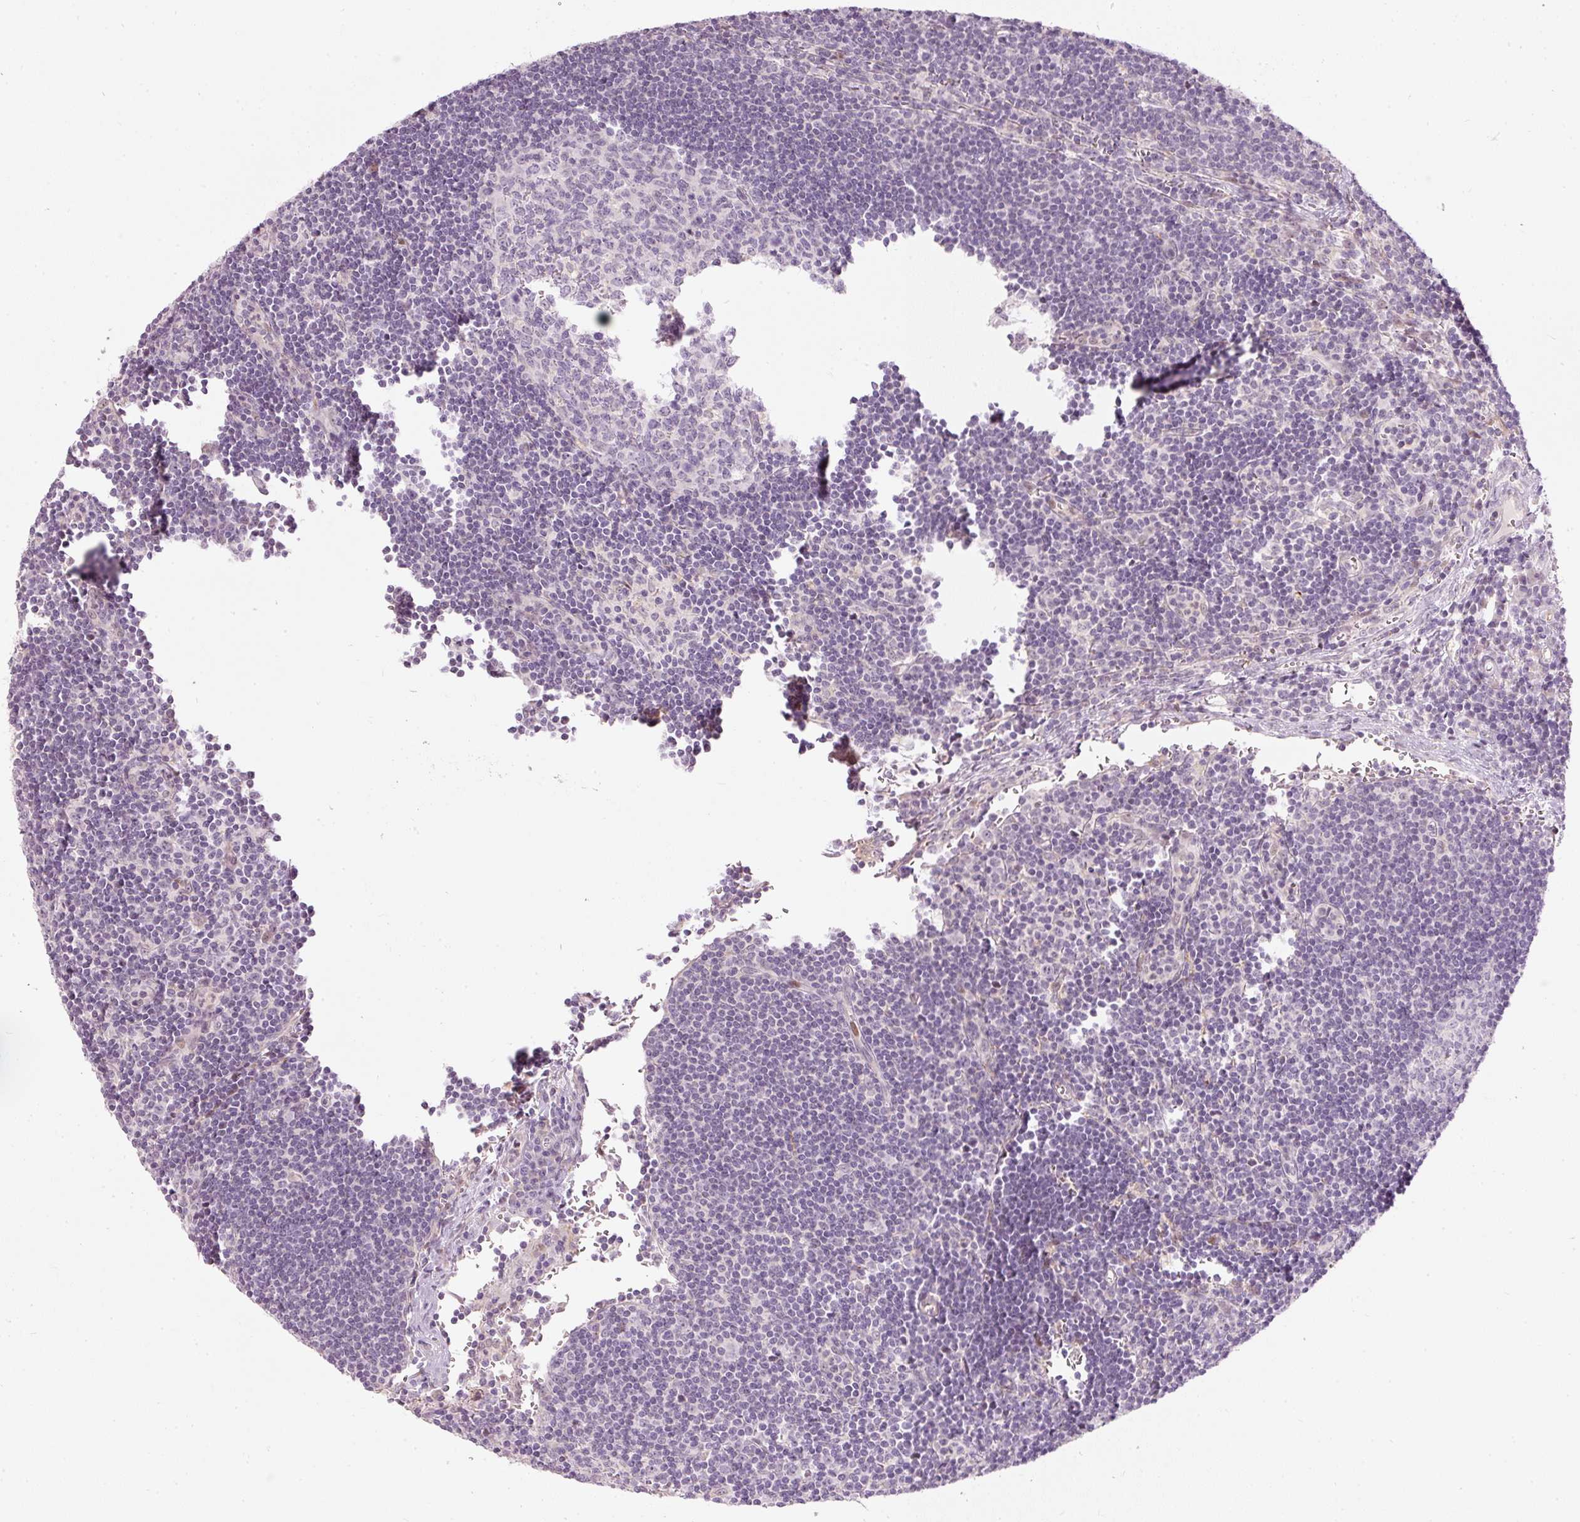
{"staining": {"intensity": "negative", "quantity": "none", "location": "none"}, "tissue": "lymph node", "cell_type": "Germinal center cells", "image_type": "normal", "snomed": [{"axis": "morphology", "description": "Normal tissue, NOS"}, {"axis": "topography", "description": "Lymph node"}], "caption": "The image exhibits no significant positivity in germinal center cells of lymph node.", "gene": "RNF39", "patient": {"sex": "female", "age": 29}}